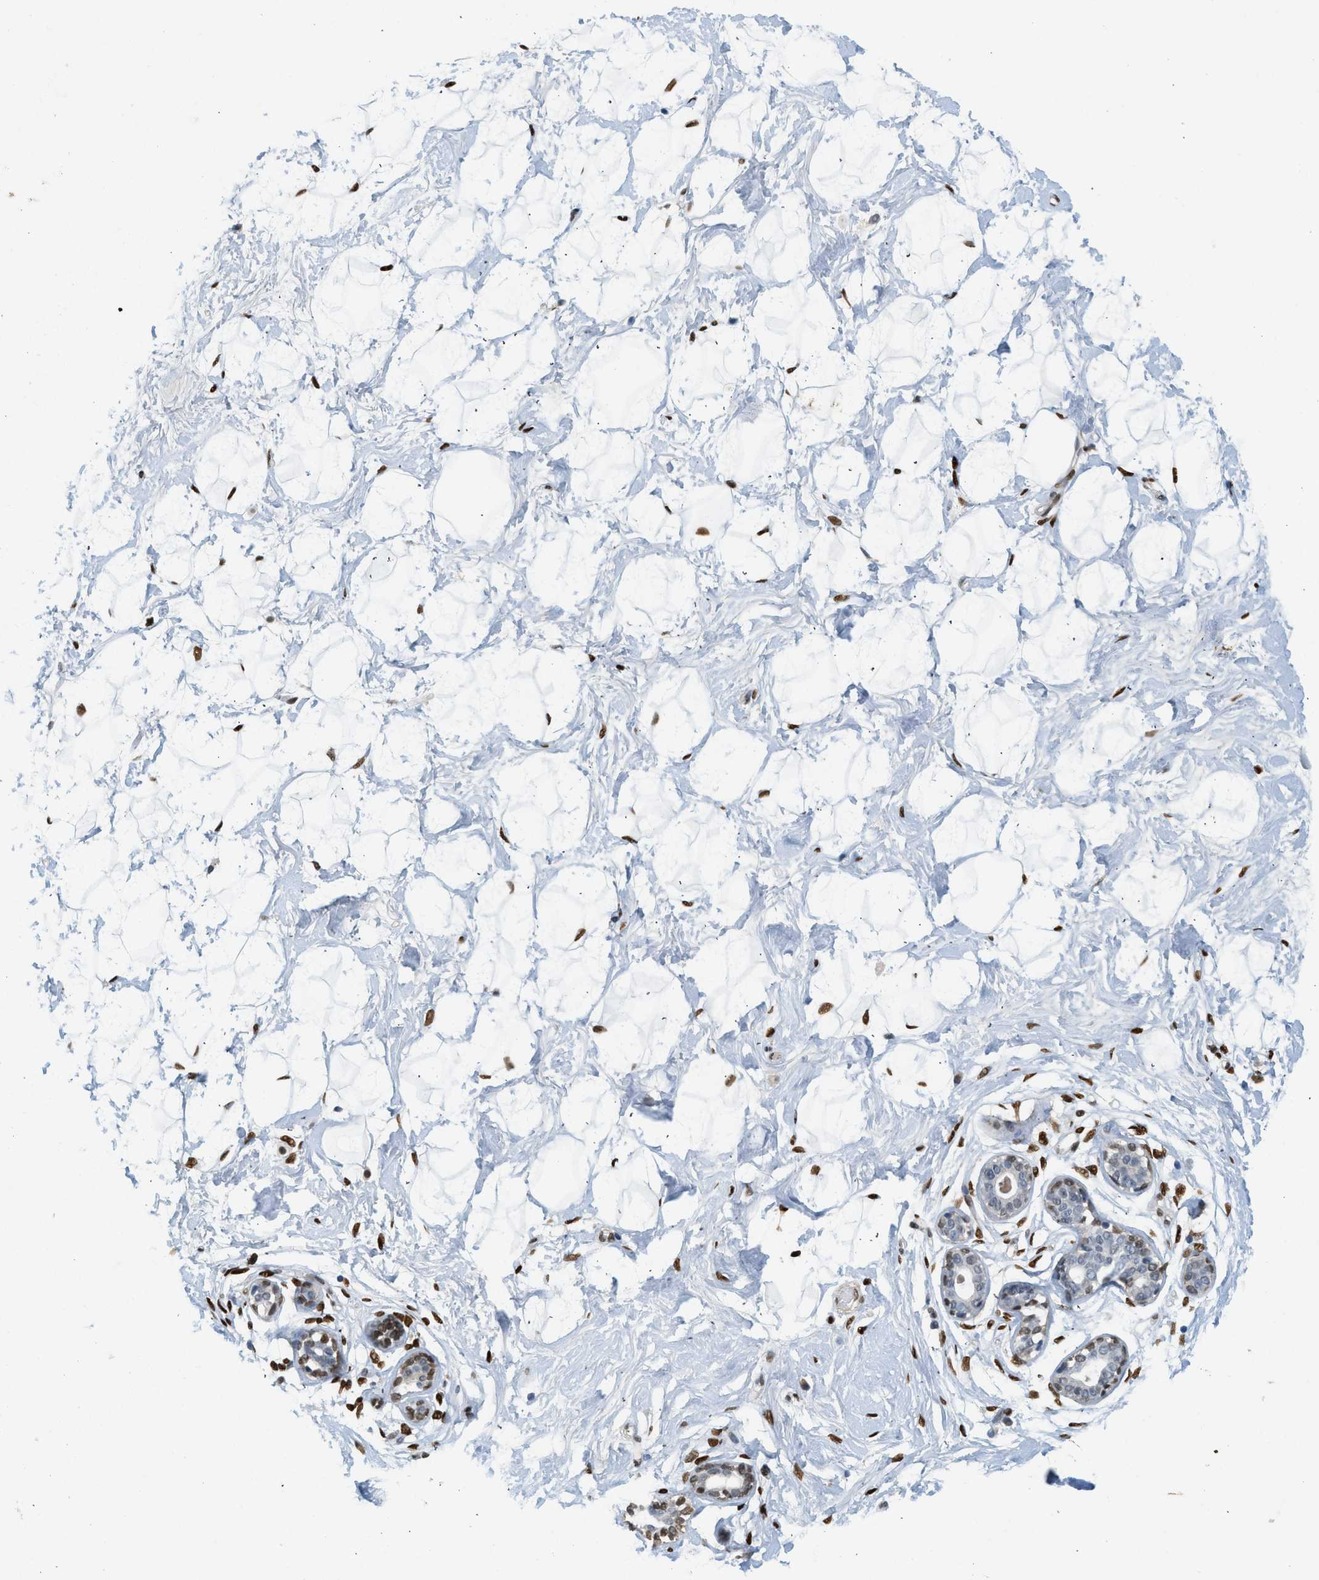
{"staining": {"intensity": "moderate", "quantity": ">75%", "location": "nuclear"}, "tissue": "breast", "cell_type": "Adipocytes", "image_type": "normal", "snomed": [{"axis": "morphology", "description": "Normal tissue, NOS"}, {"axis": "topography", "description": "Breast"}], "caption": "This is a photomicrograph of IHC staining of unremarkable breast, which shows moderate staining in the nuclear of adipocytes.", "gene": "ZBTB20", "patient": {"sex": "female", "age": 23}}